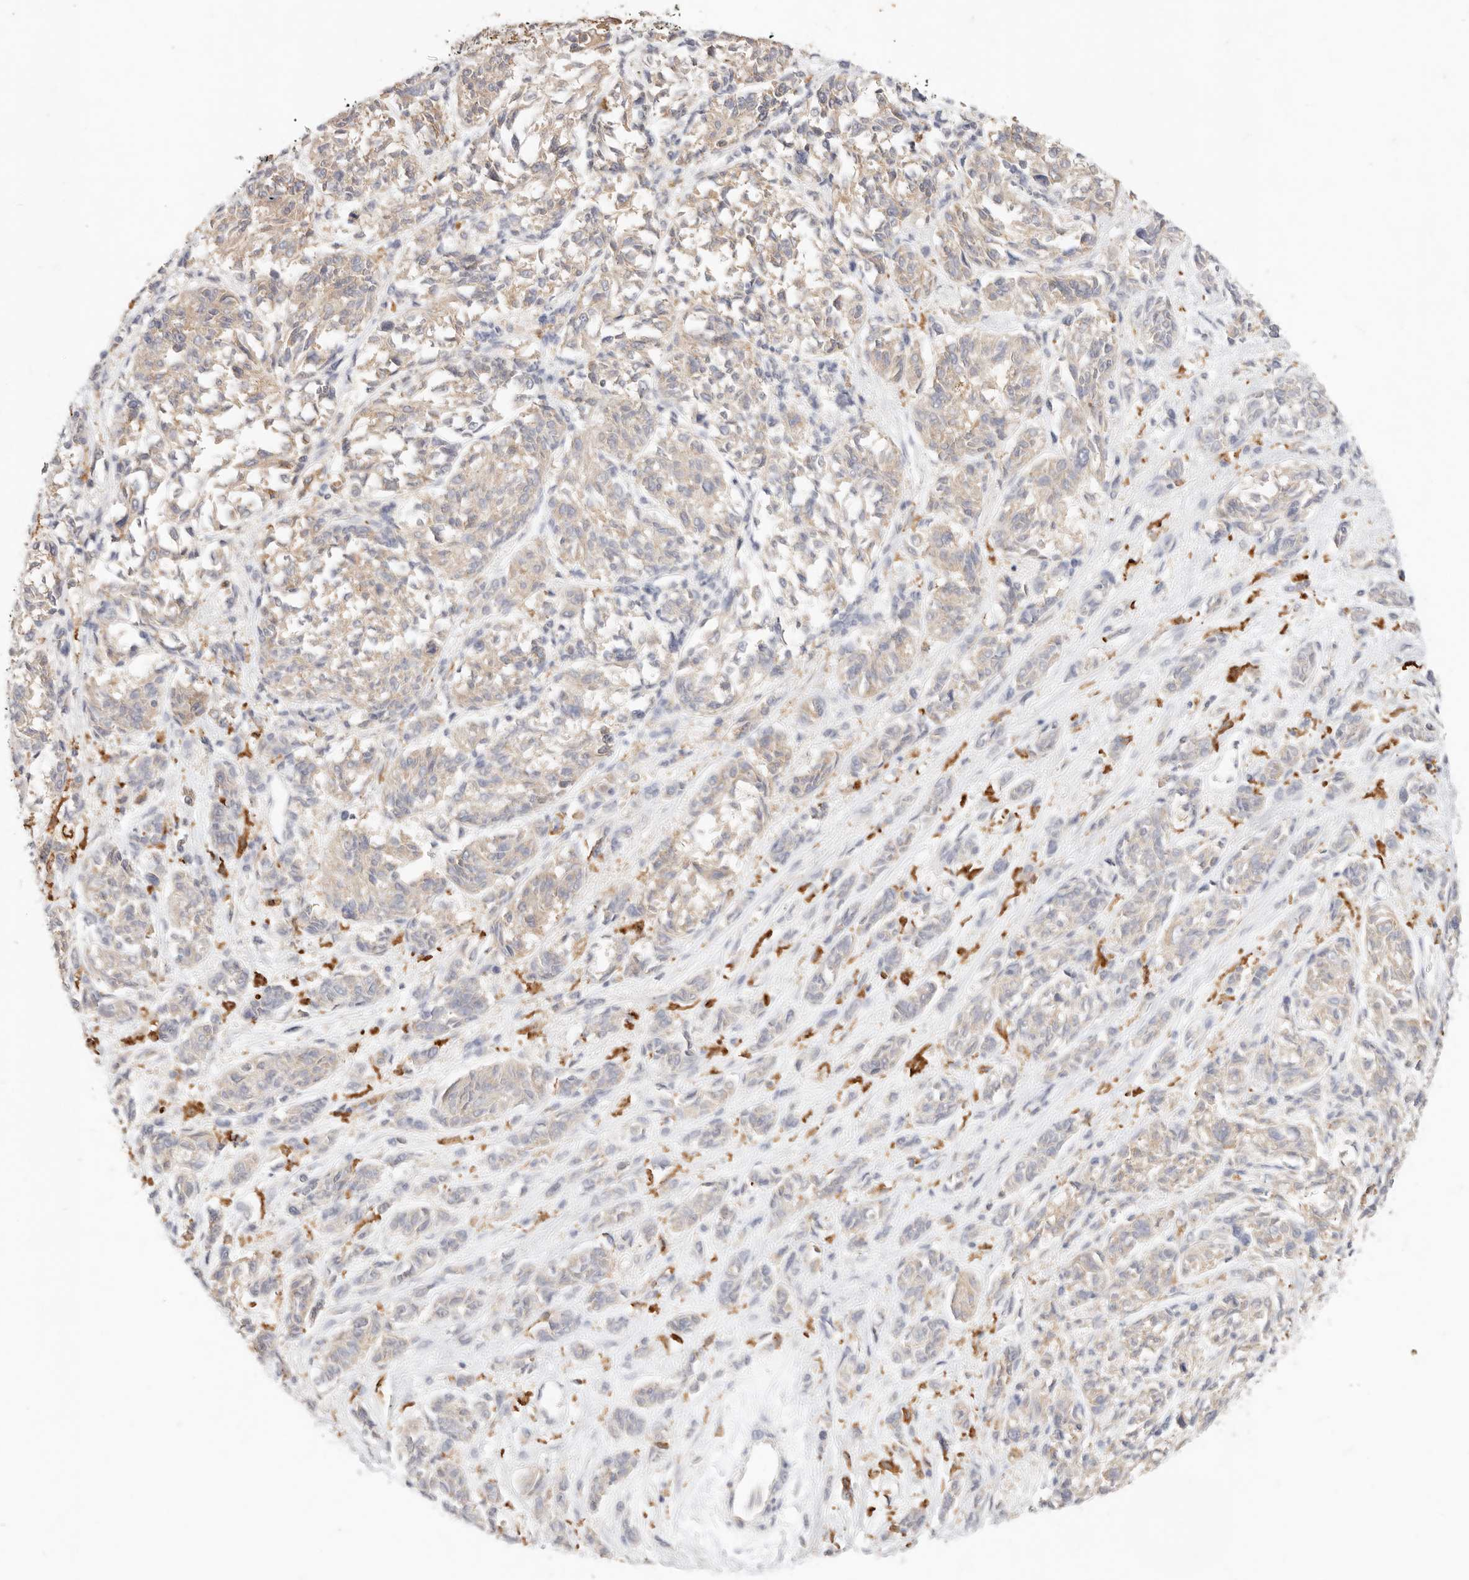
{"staining": {"intensity": "weak", "quantity": "25%-75%", "location": "cytoplasmic/membranous"}, "tissue": "melanoma", "cell_type": "Tumor cells", "image_type": "cancer", "snomed": [{"axis": "morphology", "description": "Malignant melanoma, NOS"}, {"axis": "topography", "description": "Skin"}], "caption": "This photomicrograph exhibits immunohistochemistry (IHC) staining of human malignant melanoma, with low weak cytoplasmic/membranous positivity in approximately 25%-75% of tumor cells.", "gene": "HK2", "patient": {"sex": "male", "age": 53}}